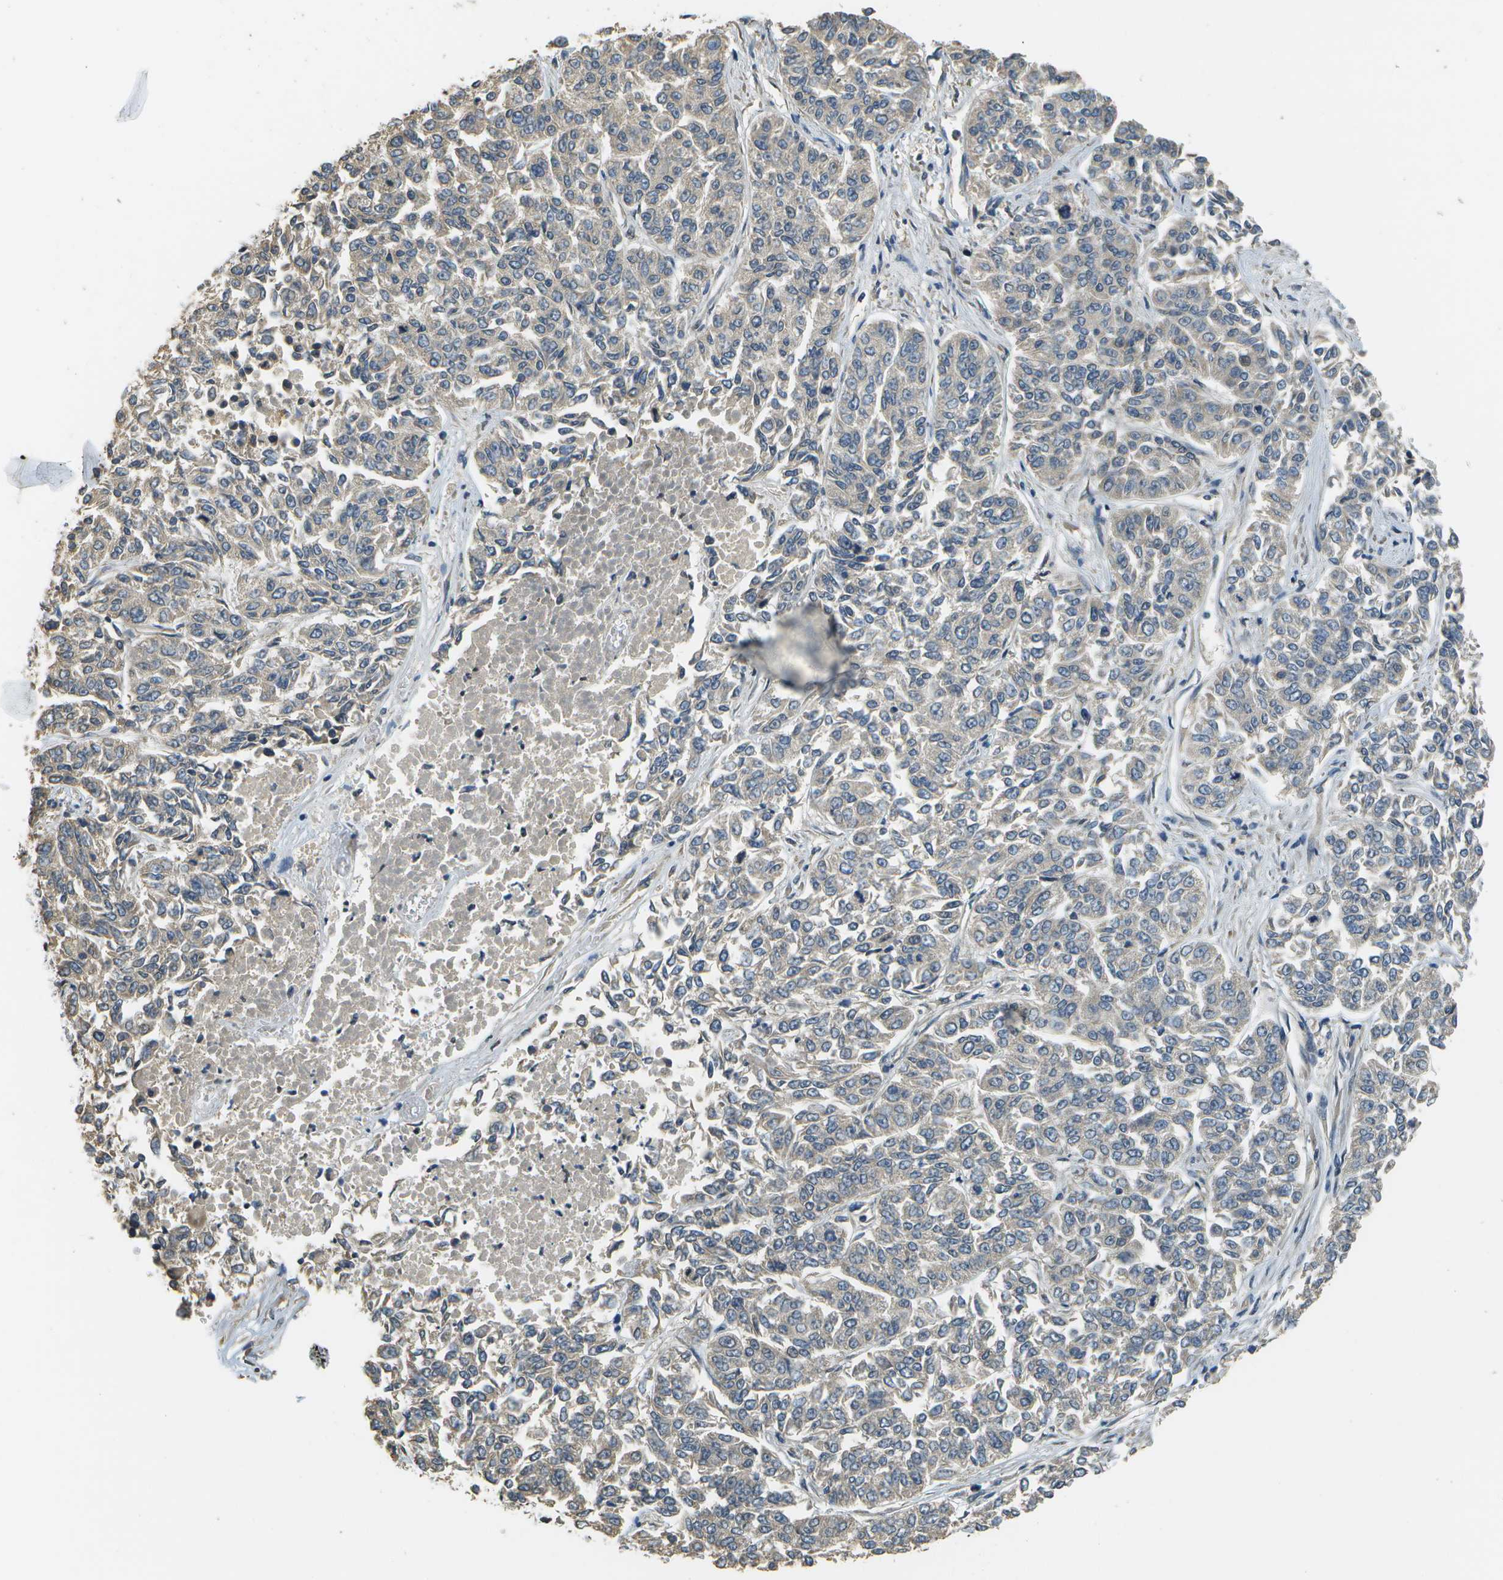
{"staining": {"intensity": "negative", "quantity": "none", "location": "none"}, "tissue": "lung cancer", "cell_type": "Tumor cells", "image_type": "cancer", "snomed": [{"axis": "morphology", "description": "Adenocarcinoma, NOS"}, {"axis": "topography", "description": "Lung"}], "caption": "The histopathology image displays no staining of tumor cells in lung adenocarcinoma.", "gene": "ABL2", "patient": {"sex": "male", "age": 84}}